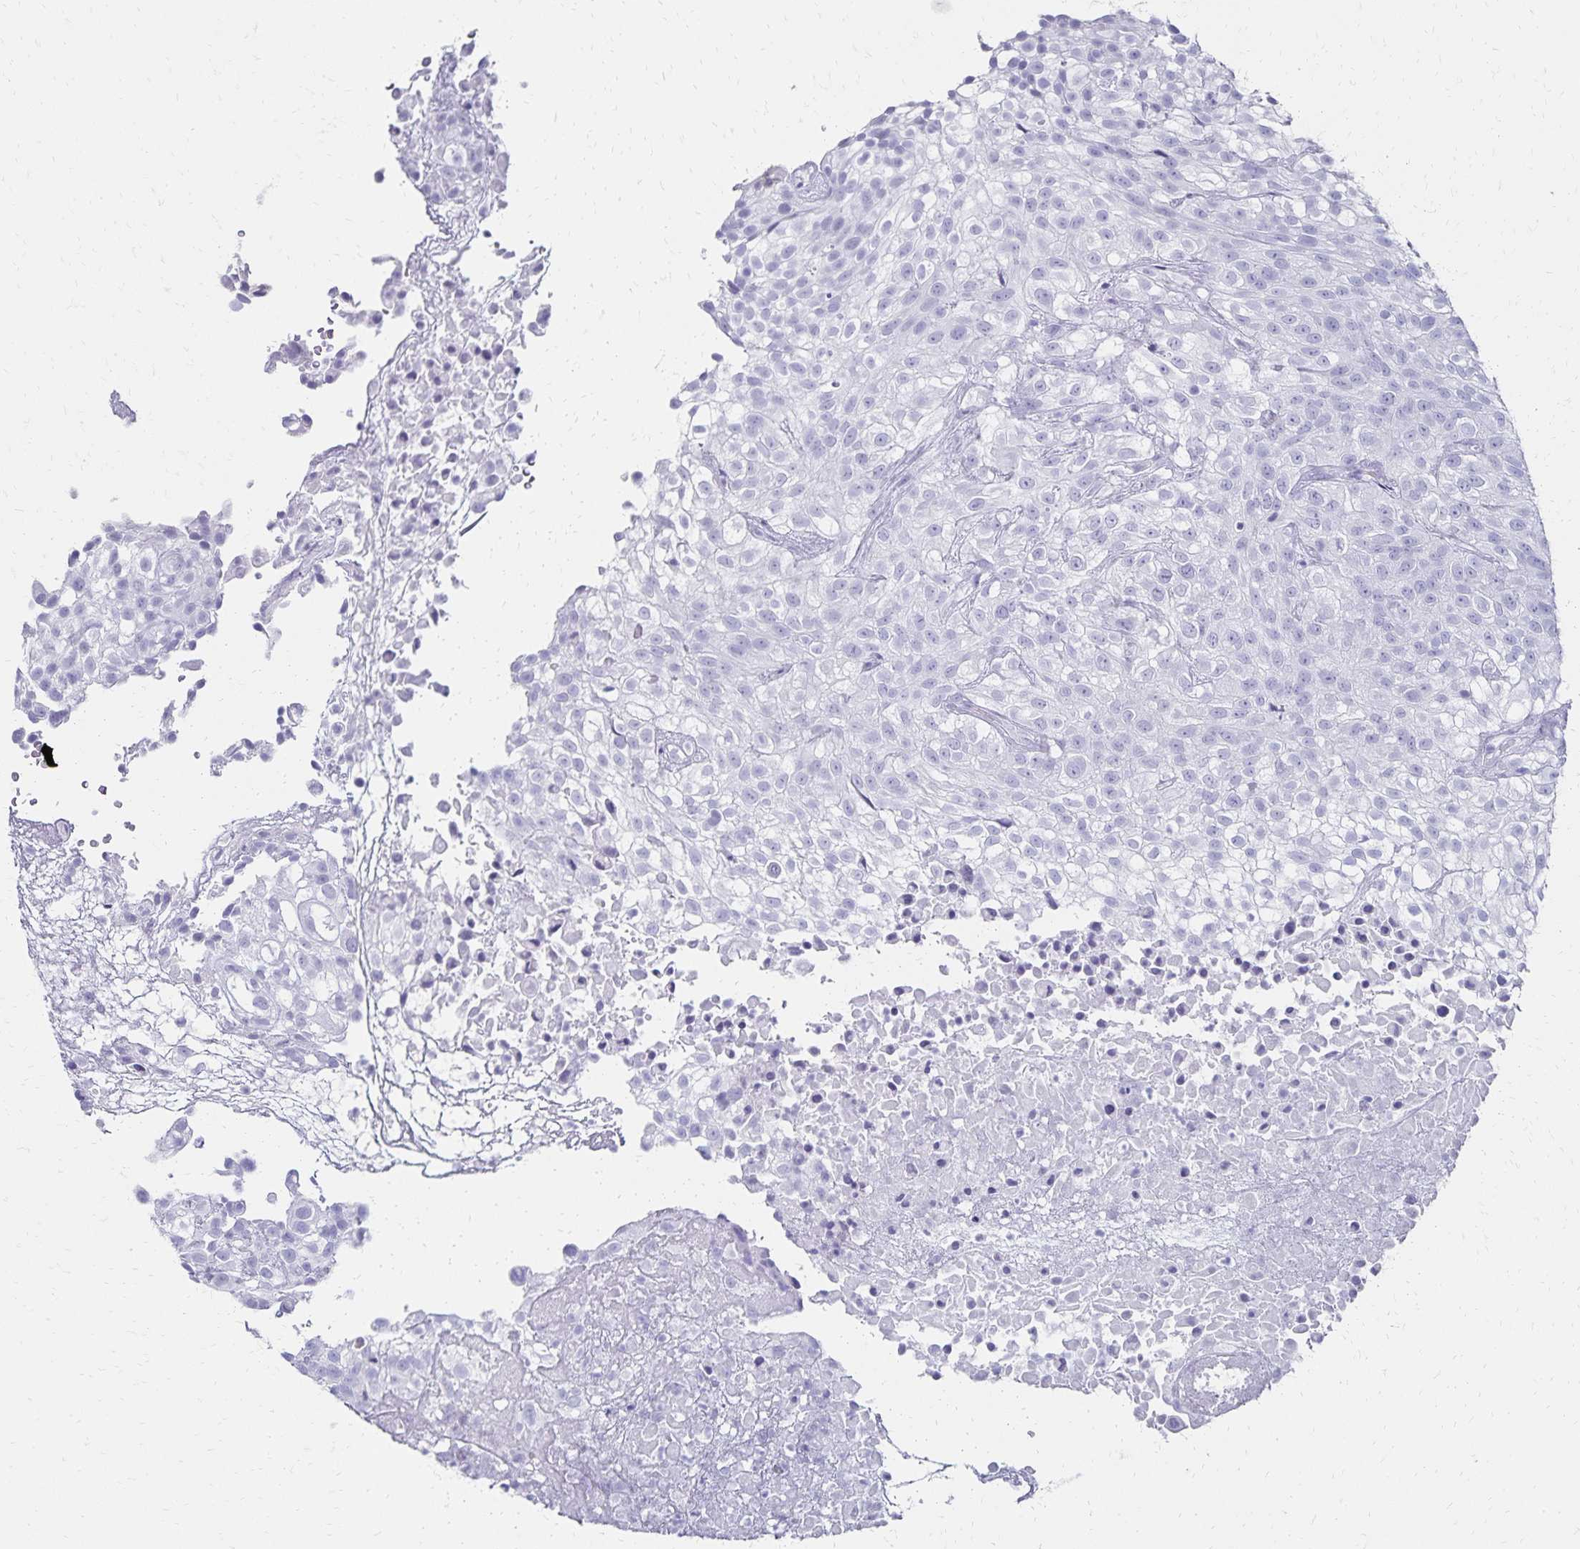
{"staining": {"intensity": "negative", "quantity": "none", "location": "none"}, "tissue": "urothelial cancer", "cell_type": "Tumor cells", "image_type": "cancer", "snomed": [{"axis": "morphology", "description": "Urothelial carcinoma, High grade"}, {"axis": "topography", "description": "Urinary bladder"}], "caption": "Immunohistochemistry of human urothelial carcinoma (high-grade) exhibits no staining in tumor cells.", "gene": "GIP", "patient": {"sex": "male", "age": 56}}